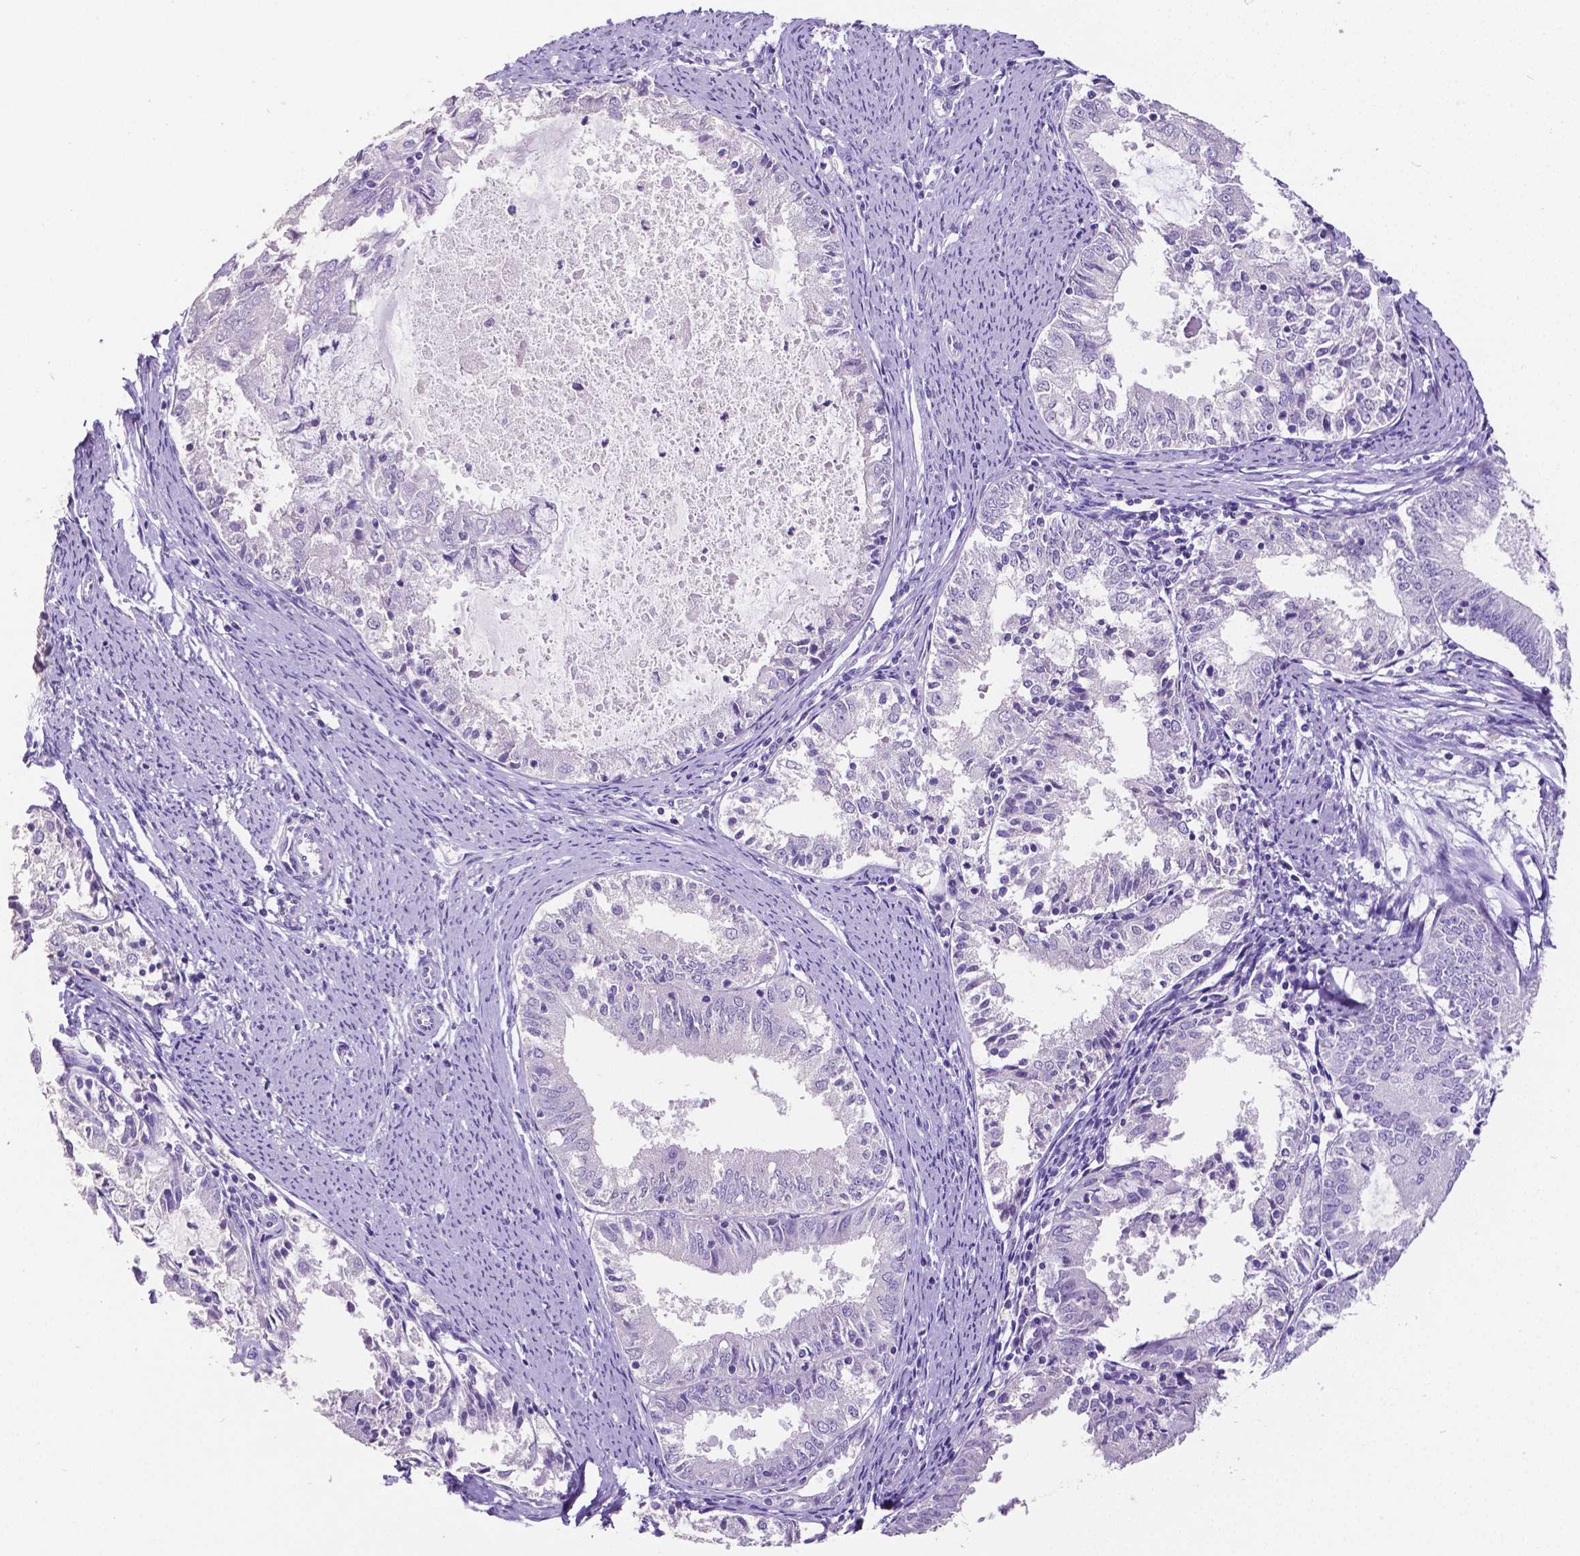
{"staining": {"intensity": "negative", "quantity": "none", "location": "none"}, "tissue": "endometrial cancer", "cell_type": "Tumor cells", "image_type": "cancer", "snomed": [{"axis": "morphology", "description": "Adenocarcinoma, NOS"}, {"axis": "topography", "description": "Endometrium"}], "caption": "This is a photomicrograph of immunohistochemistry staining of endometrial adenocarcinoma, which shows no staining in tumor cells.", "gene": "SATB2", "patient": {"sex": "female", "age": 57}}